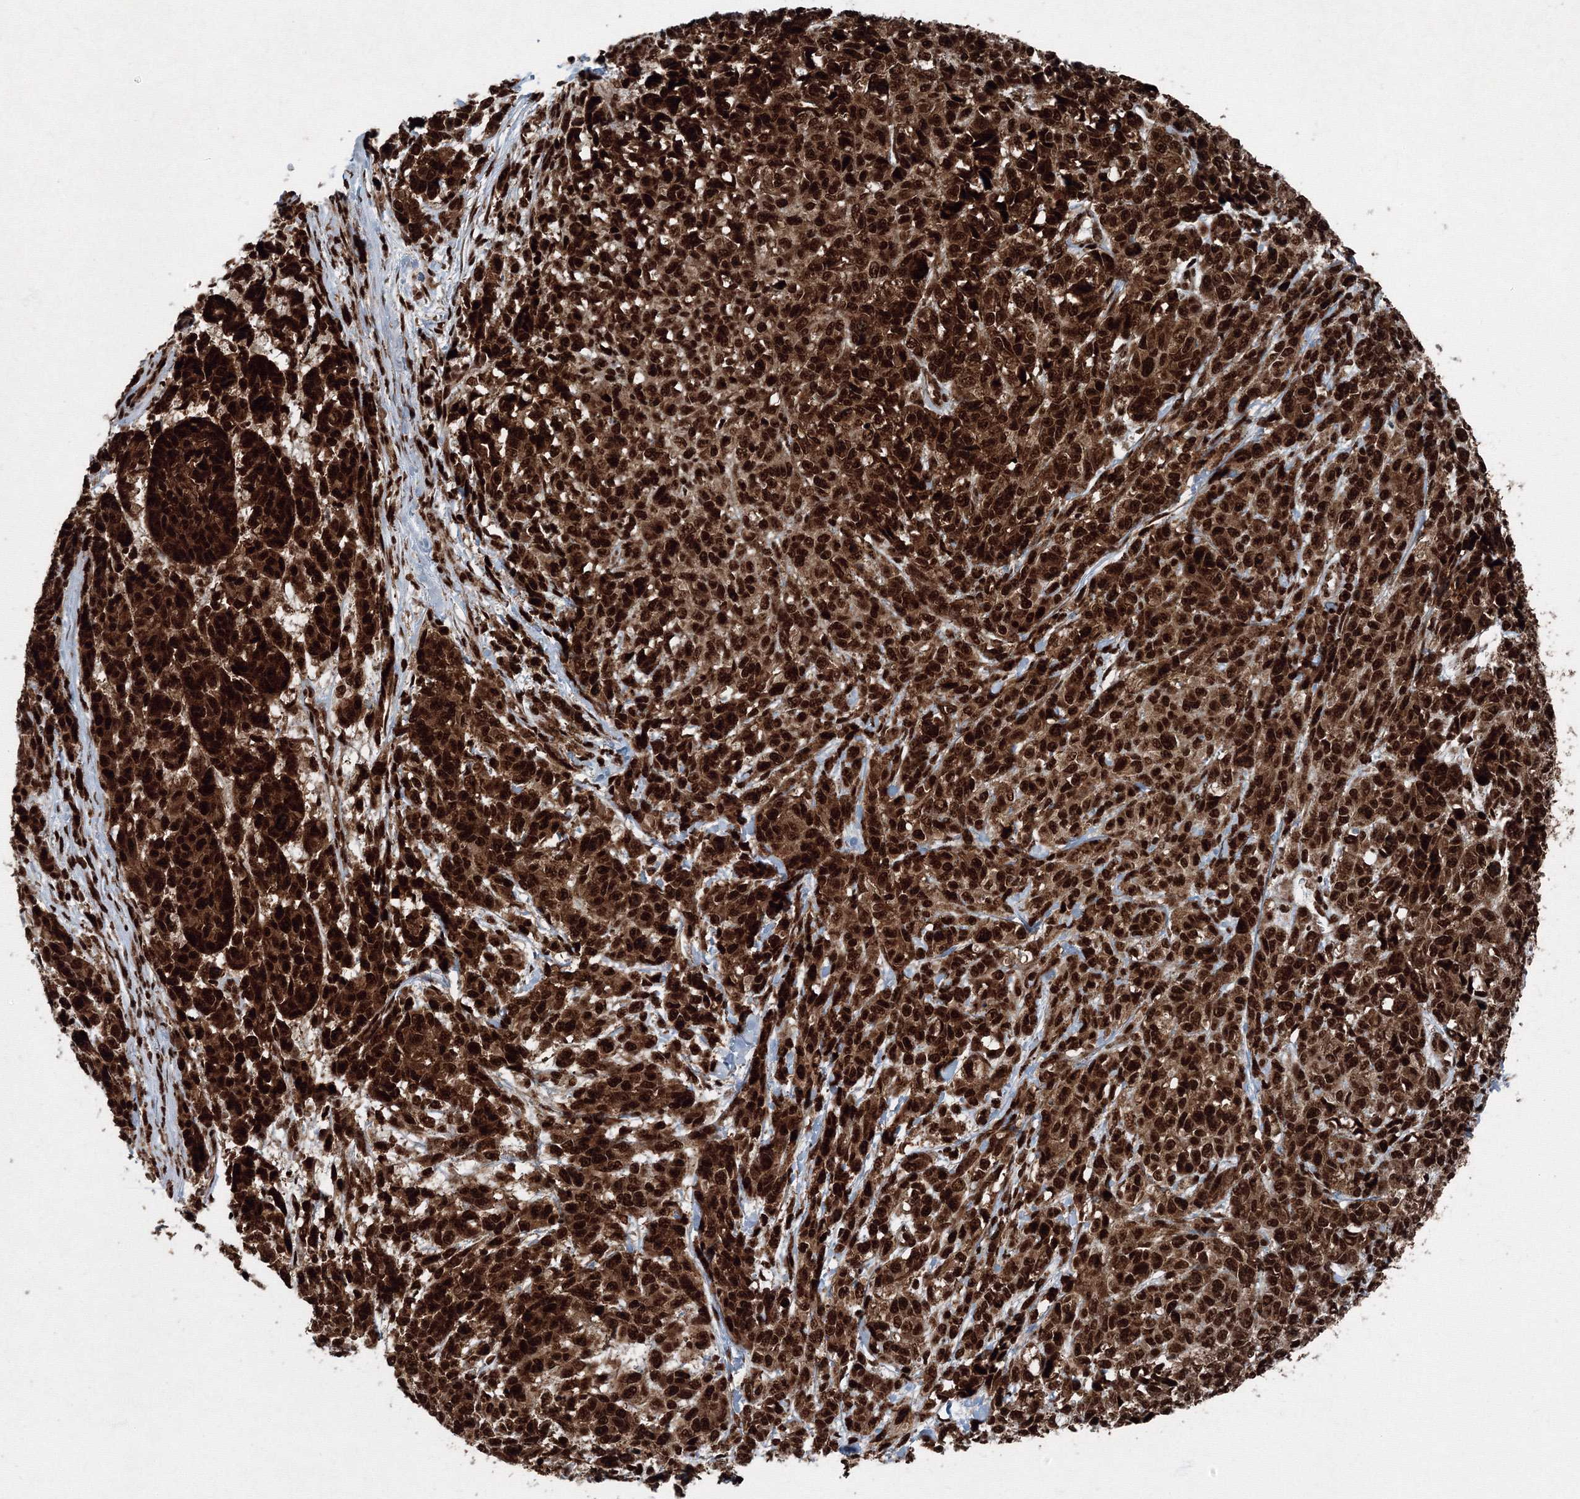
{"staining": {"intensity": "strong", "quantity": ">75%", "location": "cytoplasmic/membranous,nuclear"}, "tissue": "melanoma", "cell_type": "Tumor cells", "image_type": "cancer", "snomed": [{"axis": "morphology", "description": "Malignant melanoma, NOS"}, {"axis": "topography", "description": "Skin"}], "caption": "Tumor cells display strong cytoplasmic/membranous and nuclear positivity in approximately >75% of cells in melanoma.", "gene": "SNRPC", "patient": {"sex": "male", "age": 49}}